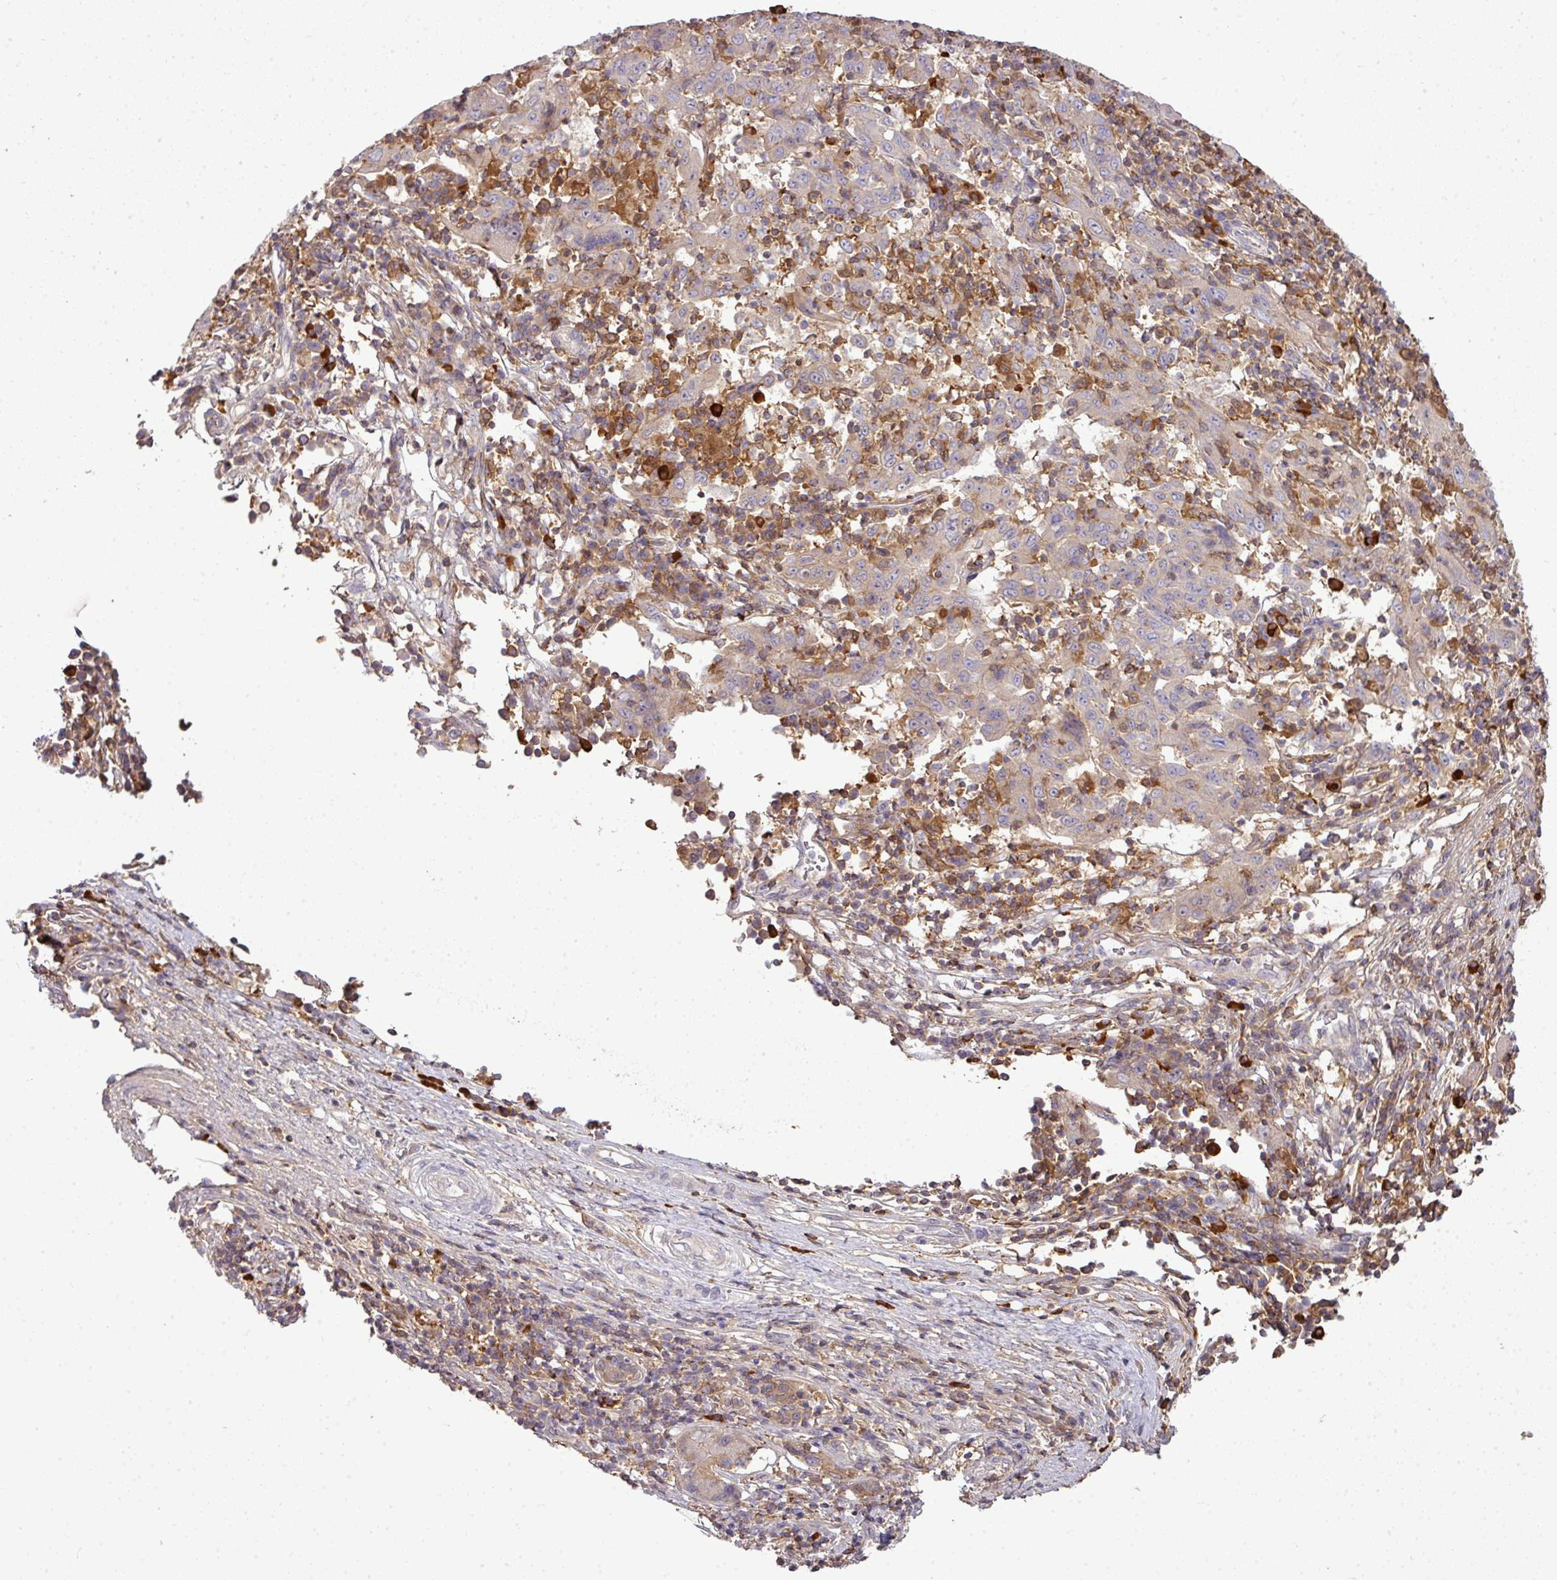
{"staining": {"intensity": "negative", "quantity": "none", "location": "none"}, "tissue": "pancreatic cancer", "cell_type": "Tumor cells", "image_type": "cancer", "snomed": [{"axis": "morphology", "description": "Adenocarcinoma, NOS"}, {"axis": "topography", "description": "Pancreas"}], "caption": "An image of pancreatic adenocarcinoma stained for a protein displays no brown staining in tumor cells.", "gene": "STAT5A", "patient": {"sex": "male", "age": 63}}